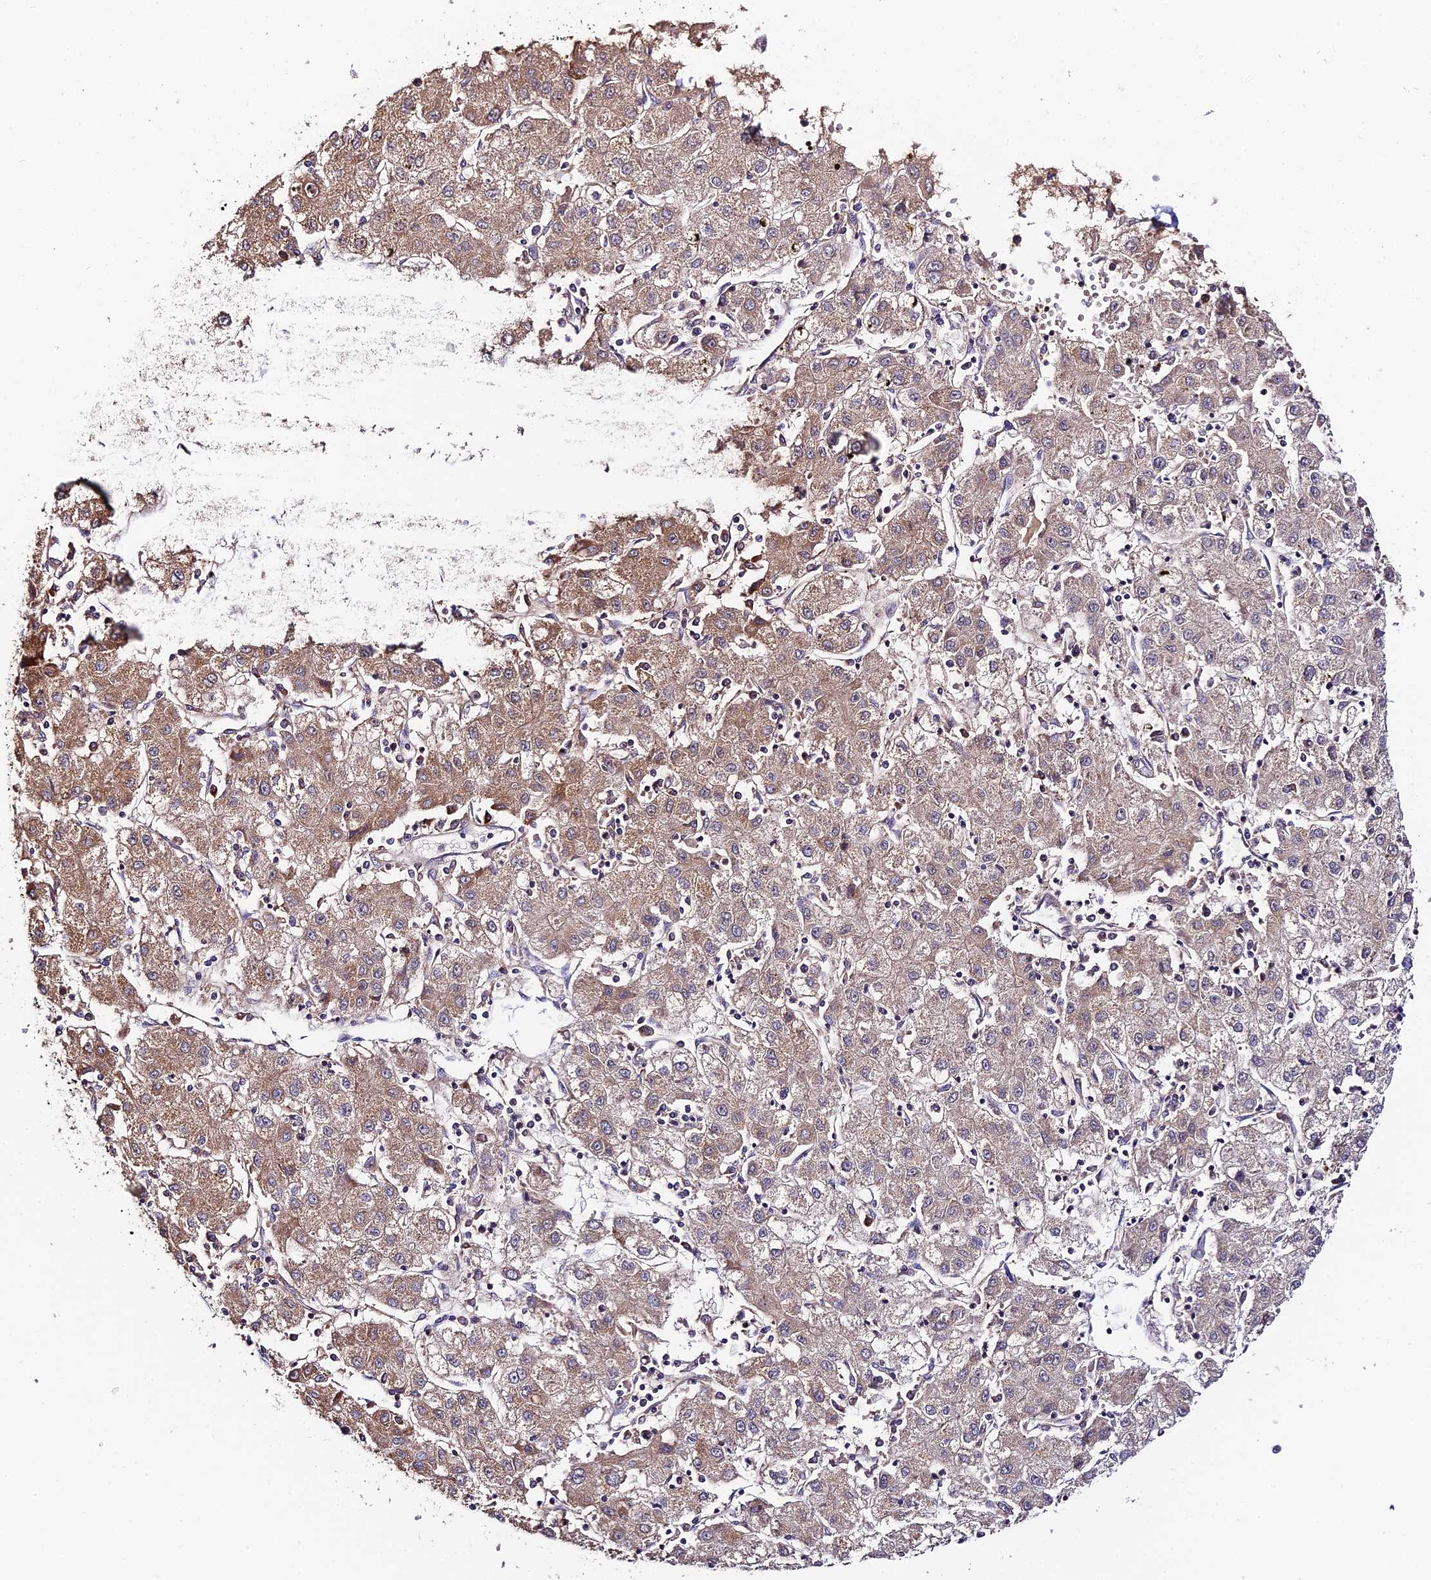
{"staining": {"intensity": "moderate", "quantity": "<25%", "location": "cytoplasmic/membranous"}, "tissue": "liver cancer", "cell_type": "Tumor cells", "image_type": "cancer", "snomed": [{"axis": "morphology", "description": "Carcinoma, Hepatocellular, NOS"}, {"axis": "topography", "description": "Liver"}], "caption": "The micrograph displays a brown stain indicating the presence of a protein in the cytoplasmic/membranous of tumor cells in liver cancer. The protein is shown in brown color, while the nuclei are stained blue.", "gene": "C3orf20", "patient": {"sex": "male", "age": 72}}